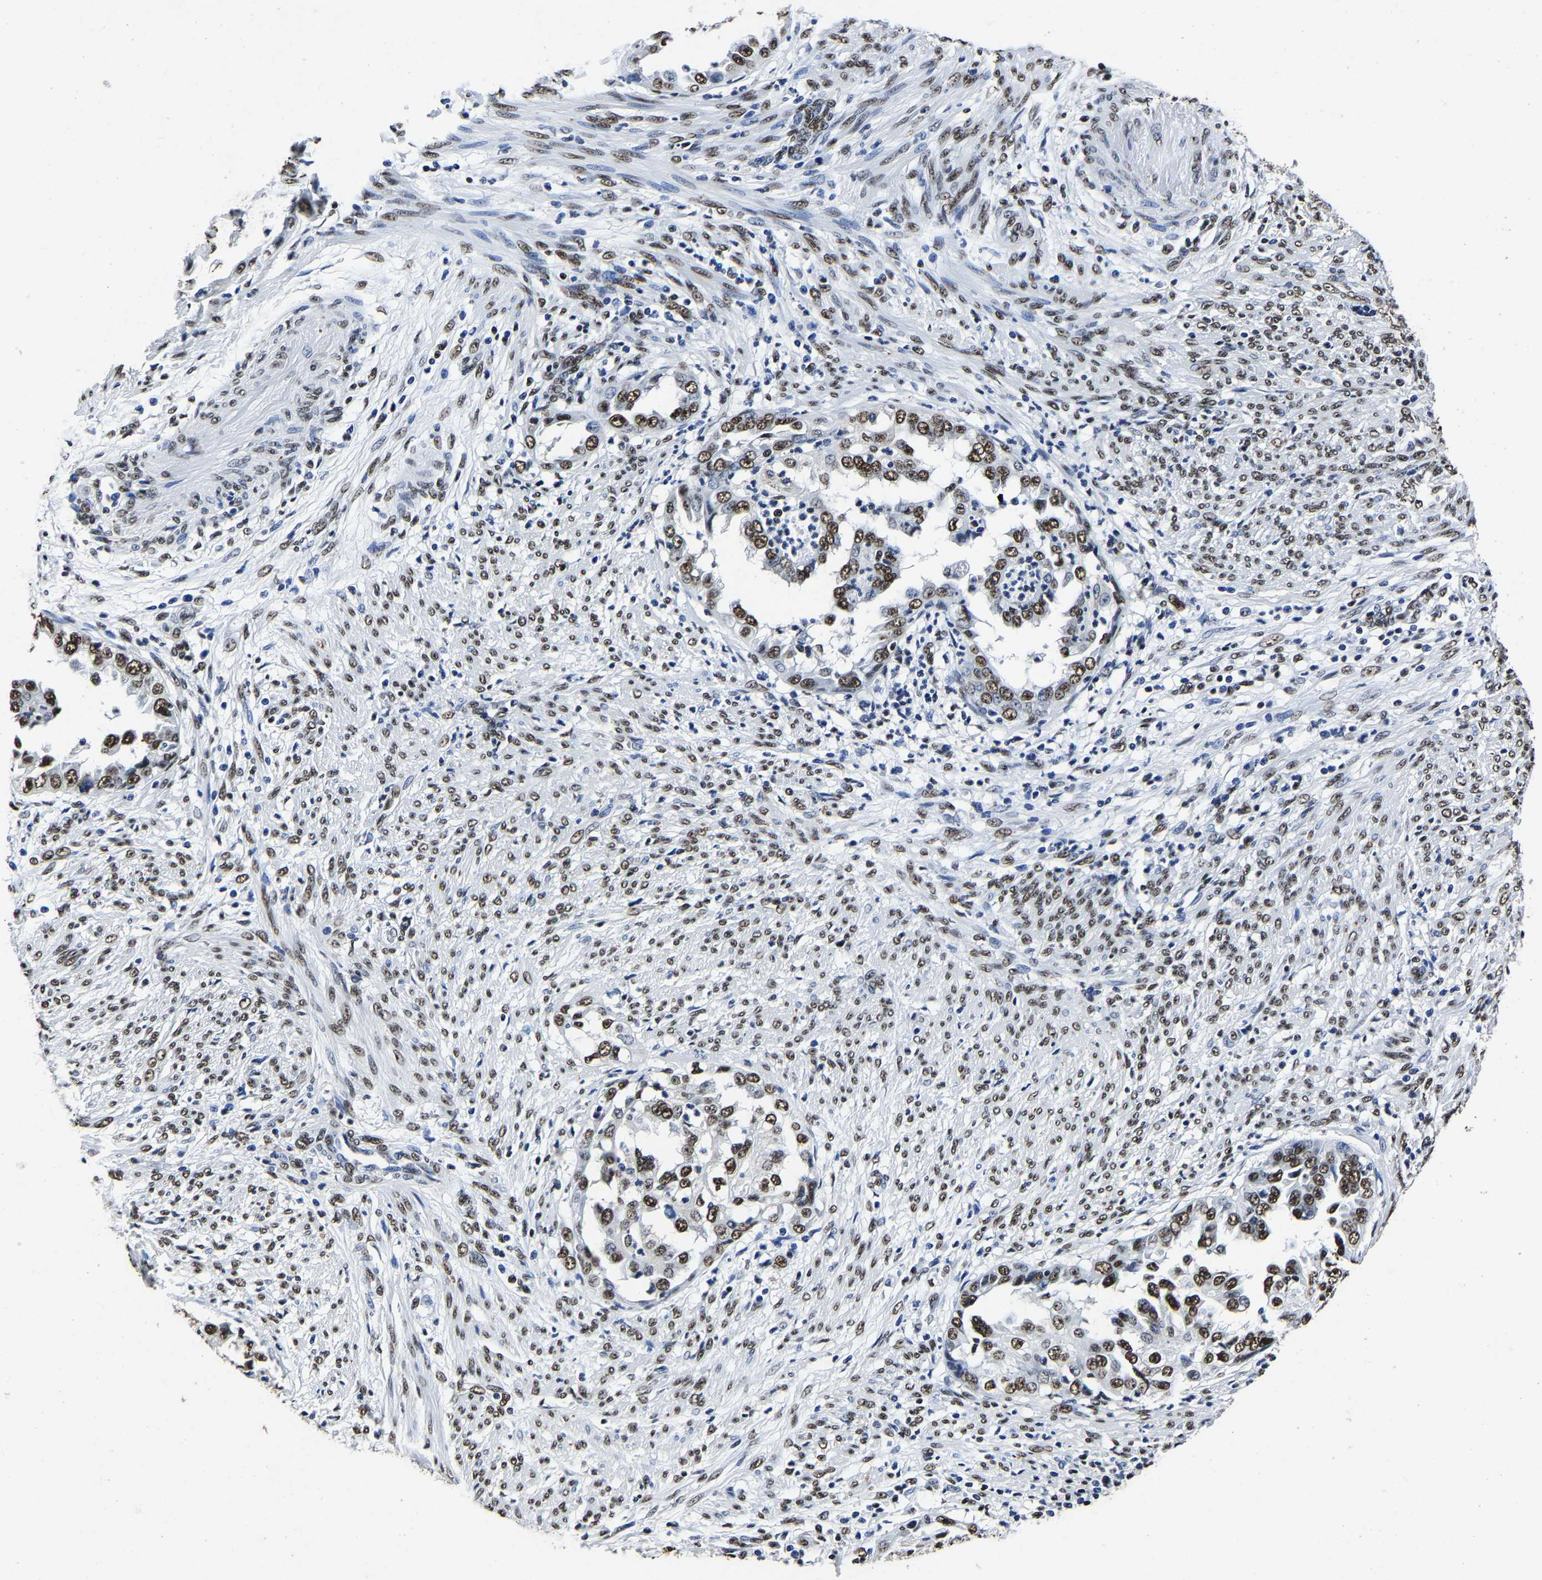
{"staining": {"intensity": "moderate", "quantity": ">75%", "location": "nuclear"}, "tissue": "endometrial cancer", "cell_type": "Tumor cells", "image_type": "cancer", "snomed": [{"axis": "morphology", "description": "Adenocarcinoma, NOS"}, {"axis": "topography", "description": "Endometrium"}], "caption": "Immunohistochemical staining of human endometrial cancer exhibits medium levels of moderate nuclear positivity in about >75% of tumor cells.", "gene": "RBM45", "patient": {"sex": "female", "age": 85}}